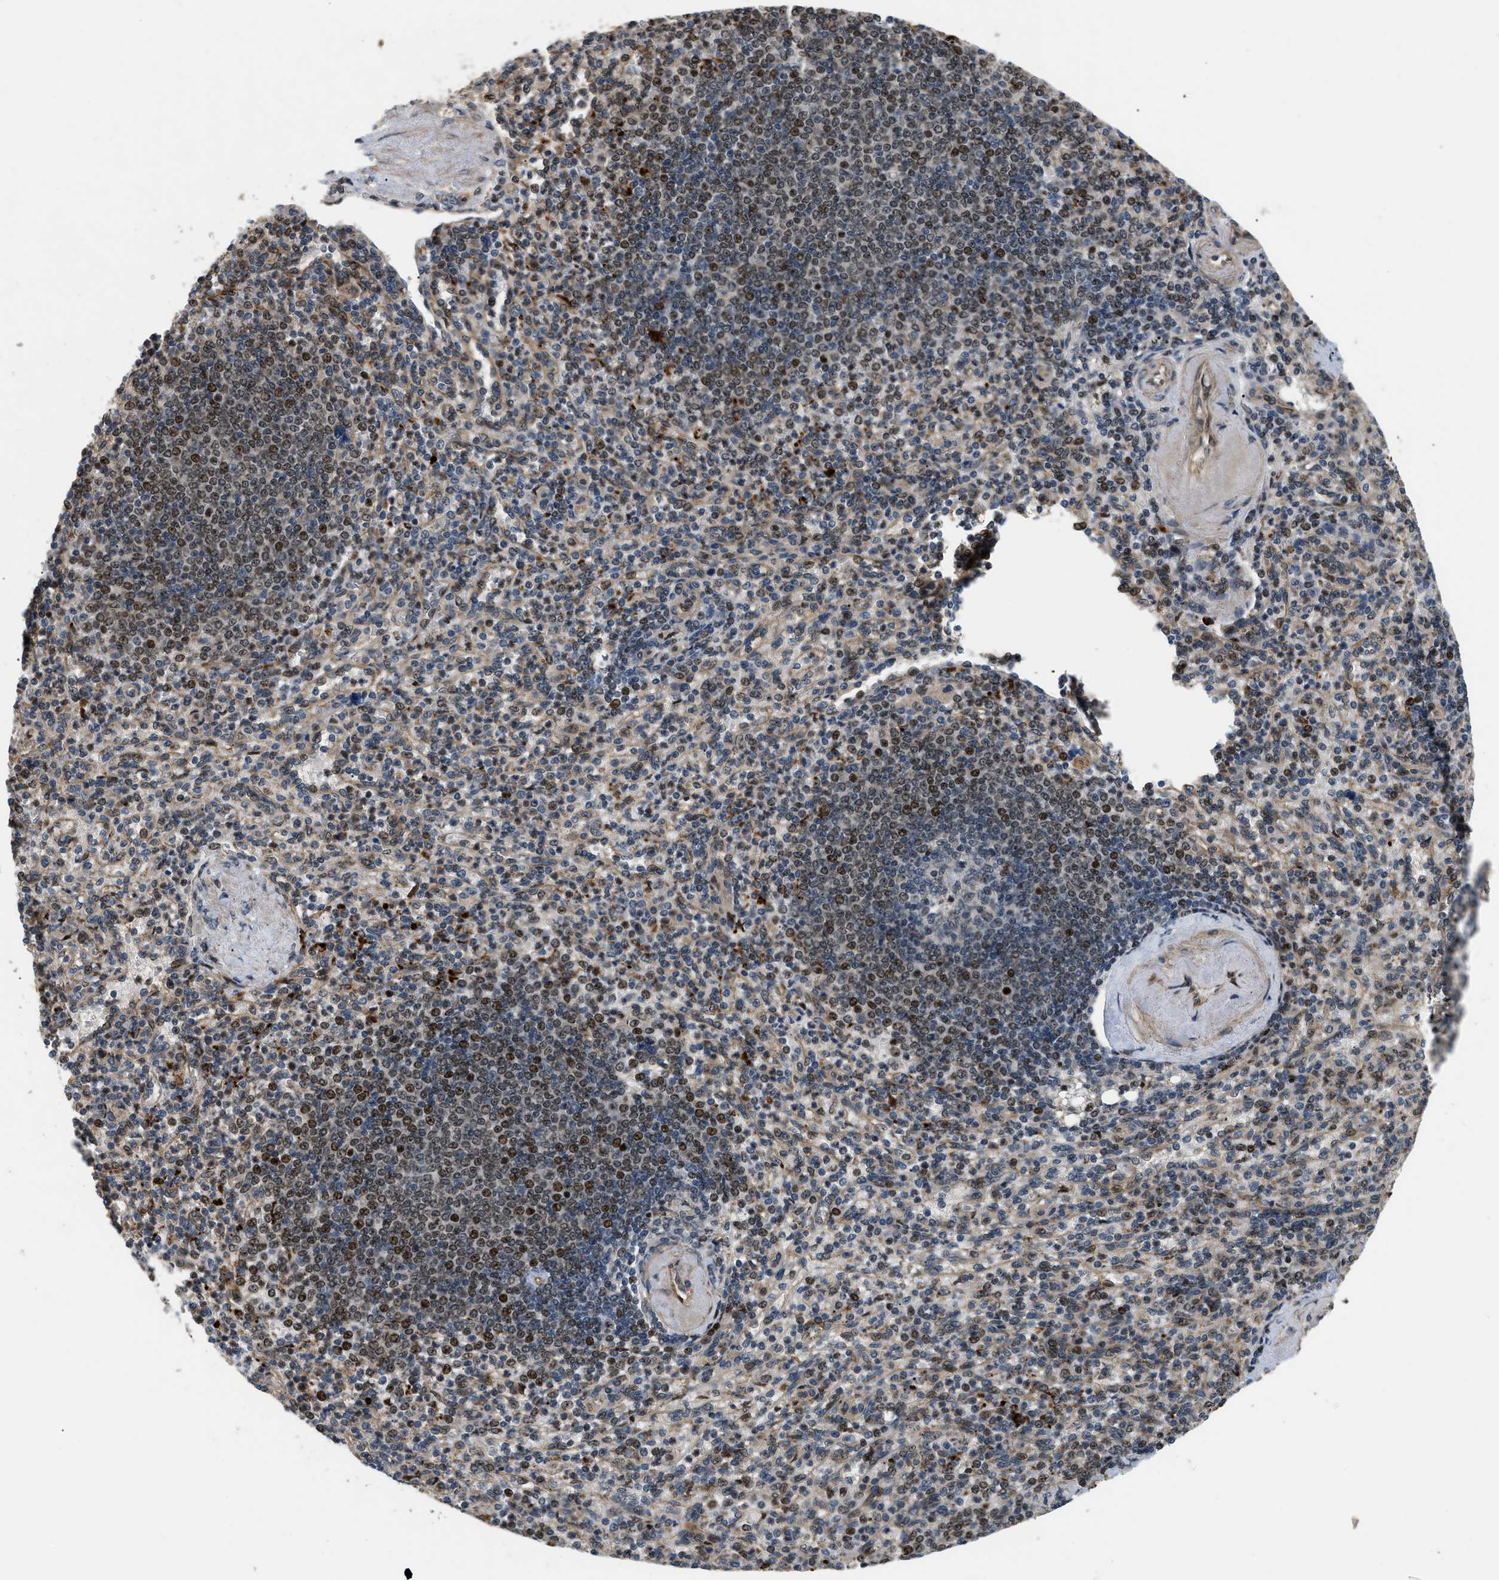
{"staining": {"intensity": "moderate", "quantity": ">75%", "location": "cytoplasmic/membranous"}, "tissue": "spleen", "cell_type": "Cells in red pulp", "image_type": "normal", "snomed": [{"axis": "morphology", "description": "Normal tissue, NOS"}, {"axis": "topography", "description": "Spleen"}], "caption": "Moderate cytoplasmic/membranous expression is seen in about >75% of cells in red pulp in normal spleen.", "gene": "LTA4H", "patient": {"sex": "female", "age": 74}}